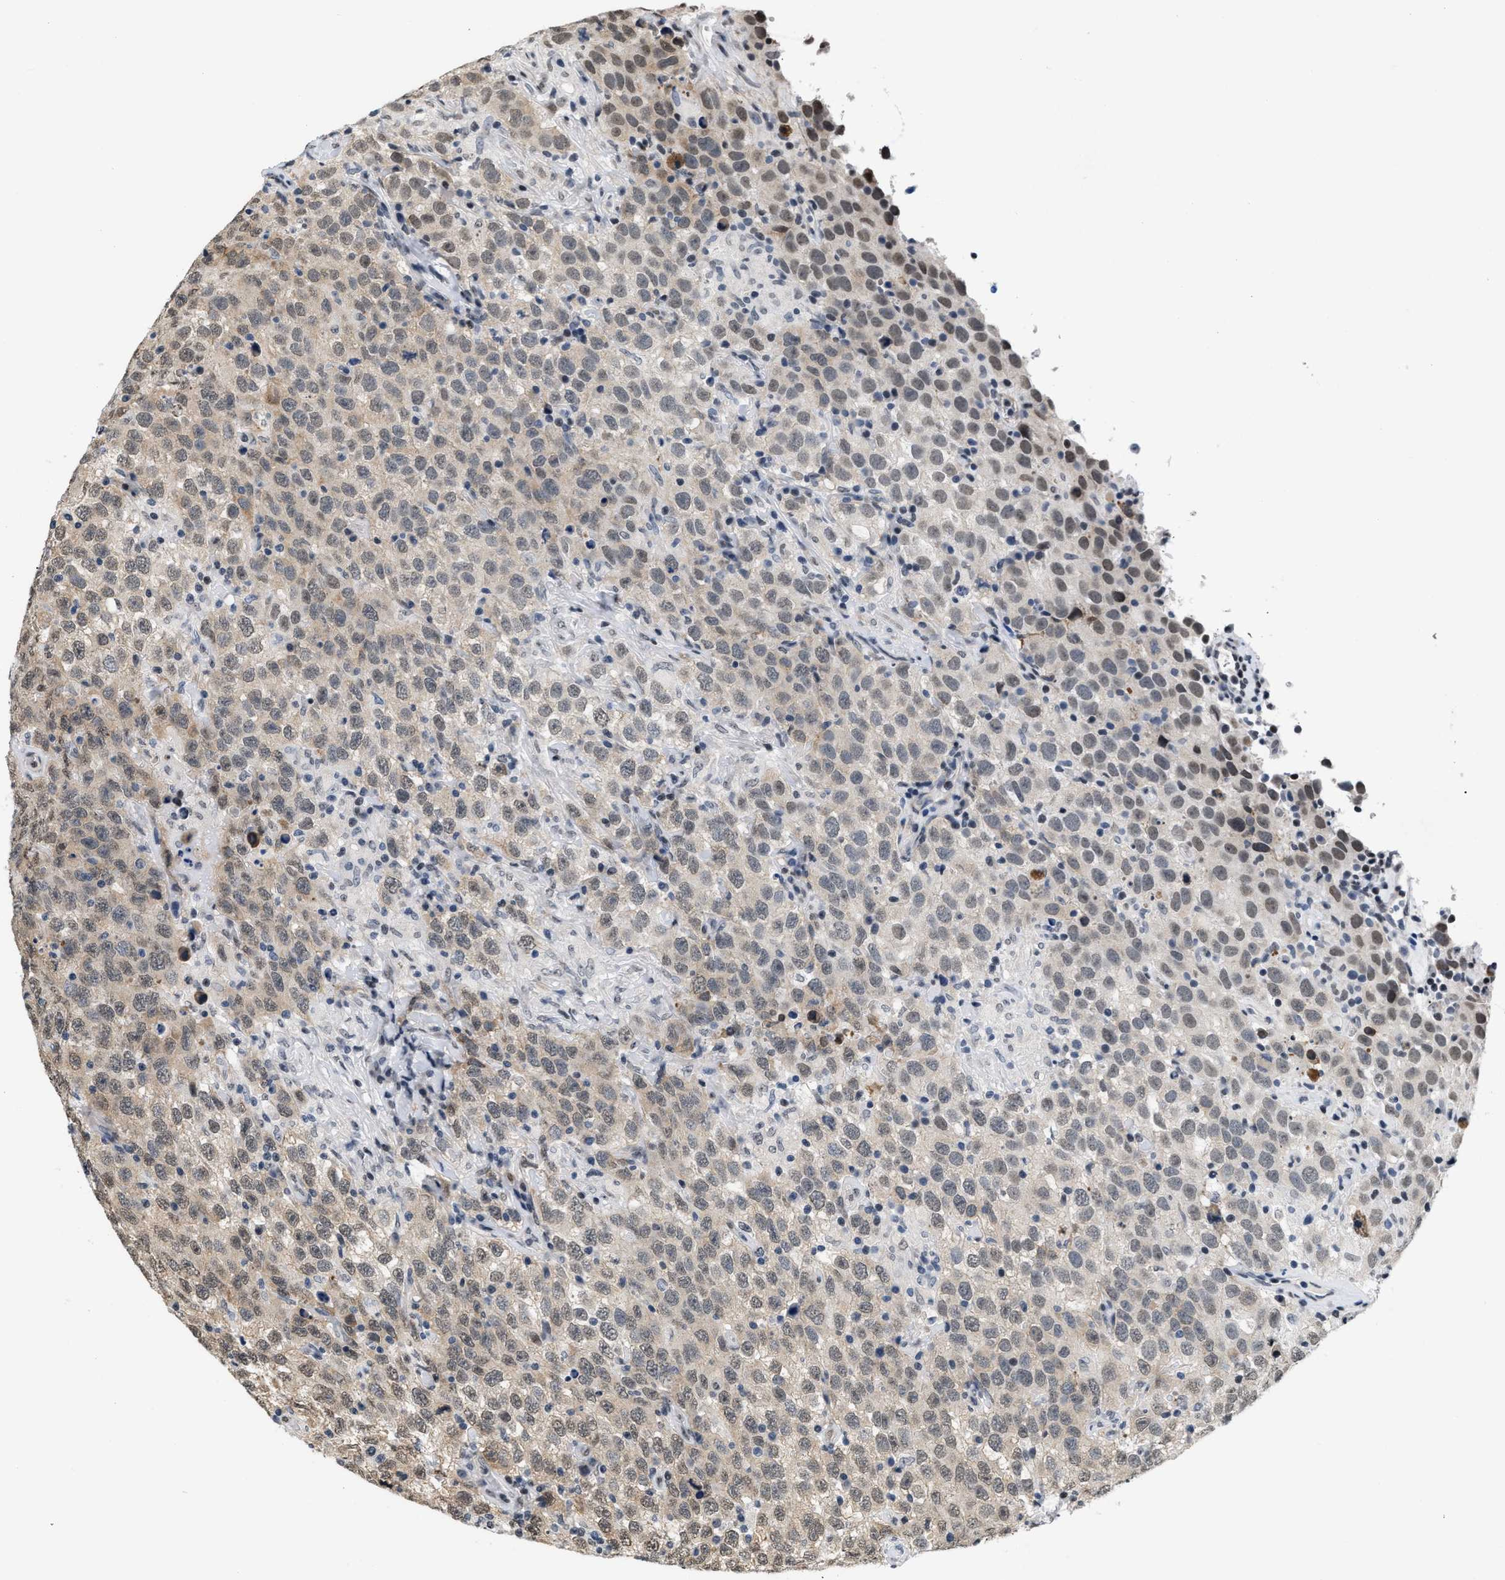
{"staining": {"intensity": "weak", "quantity": ">75%", "location": "cytoplasmic/membranous,nuclear"}, "tissue": "testis cancer", "cell_type": "Tumor cells", "image_type": "cancer", "snomed": [{"axis": "morphology", "description": "Seminoma, NOS"}, {"axis": "topography", "description": "Testis"}], "caption": "DAB (3,3'-diaminobenzidine) immunohistochemical staining of testis cancer reveals weak cytoplasmic/membranous and nuclear protein staining in approximately >75% of tumor cells.", "gene": "RAF1", "patient": {"sex": "male", "age": 41}}